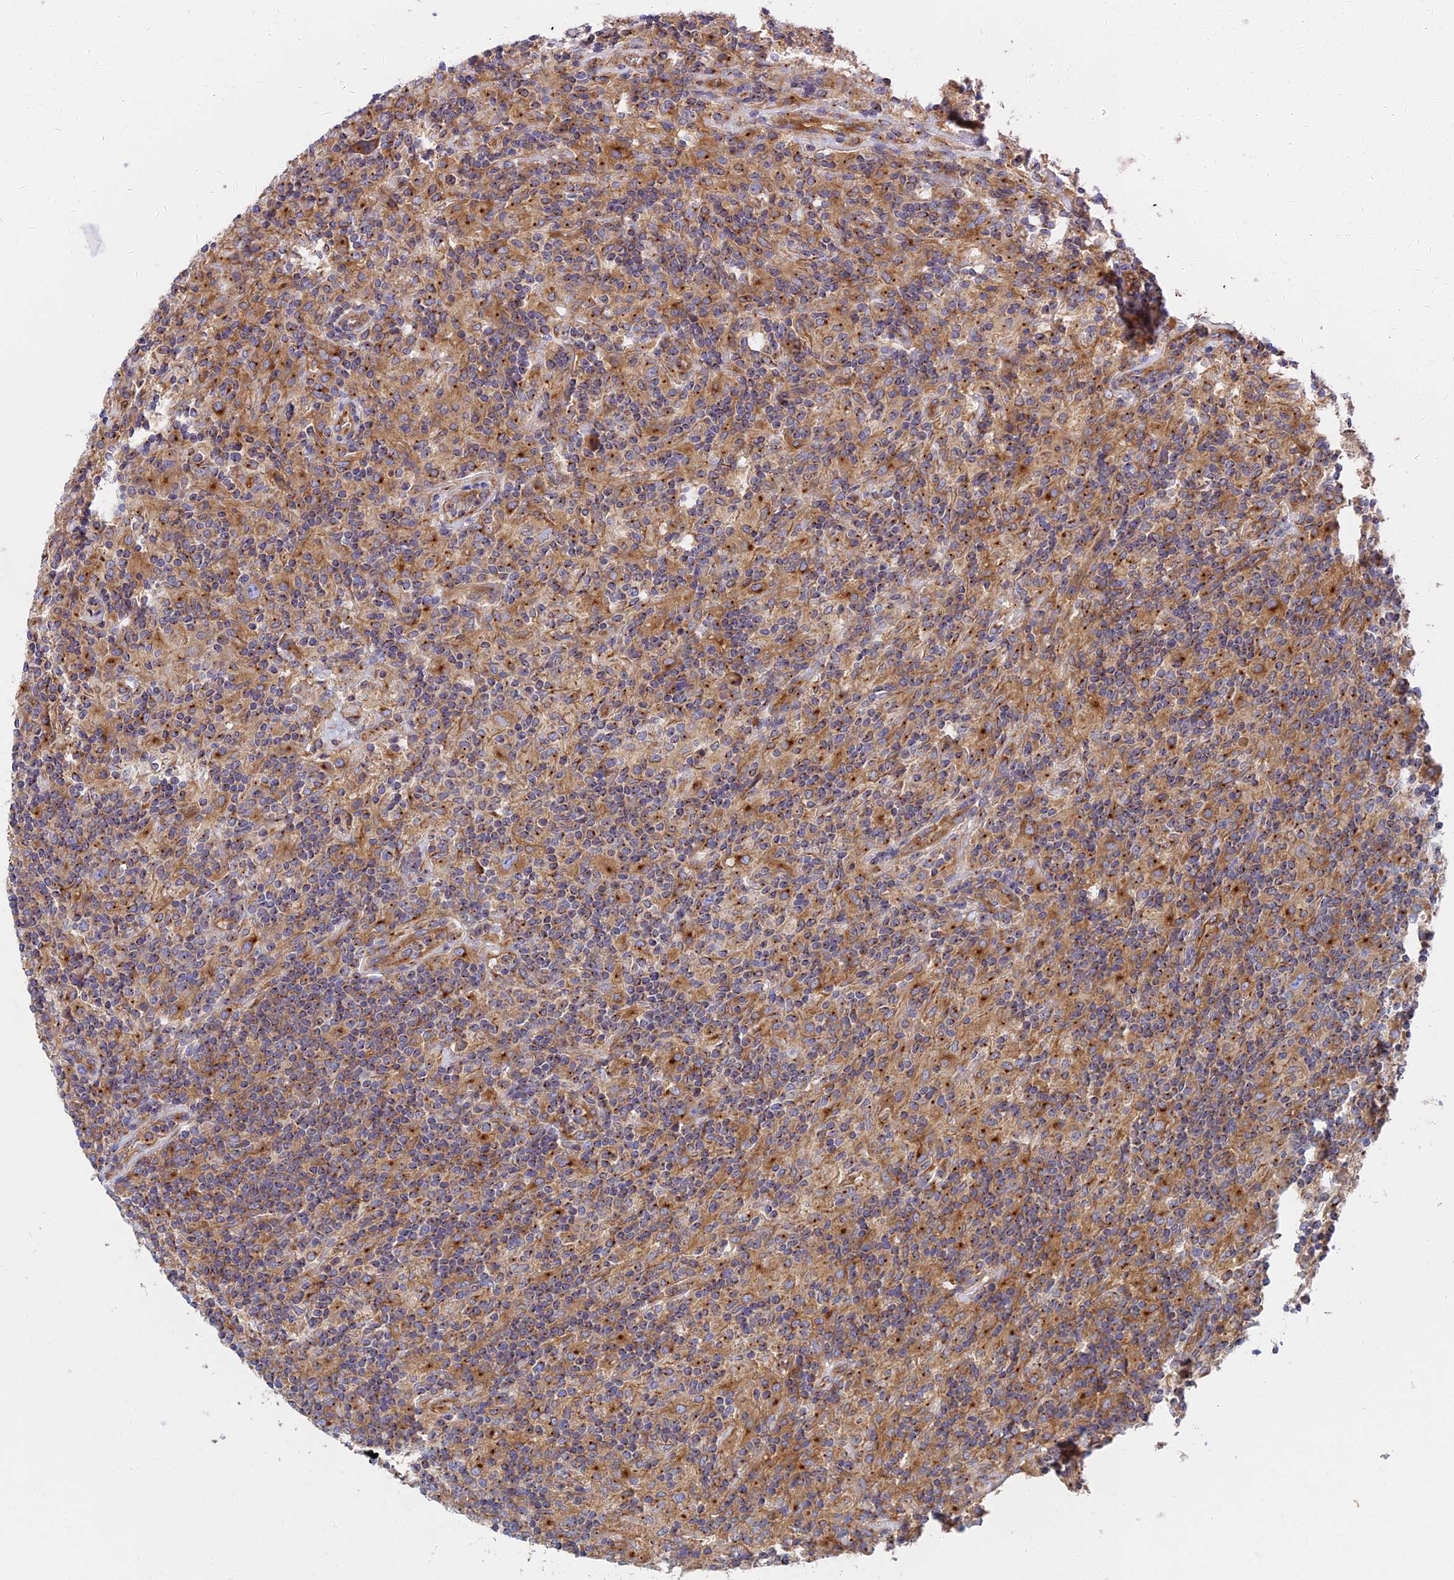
{"staining": {"intensity": "weak", "quantity": ">75%", "location": "cytoplasmic/membranous"}, "tissue": "lymphoma", "cell_type": "Tumor cells", "image_type": "cancer", "snomed": [{"axis": "morphology", "description": "Hodgkin's disease, NOS"}, {"axis": "topography", "description": "Lymph node"}], "caption": "The micrograph demonstrates immunohistochemical staining of lymphoma. There is weak cytoplasmic/membranous expression is appreciated in approximately >75% of tumor cells.", "gene": "DCTN2", "patient": {"sex": "male", "age": 70}}